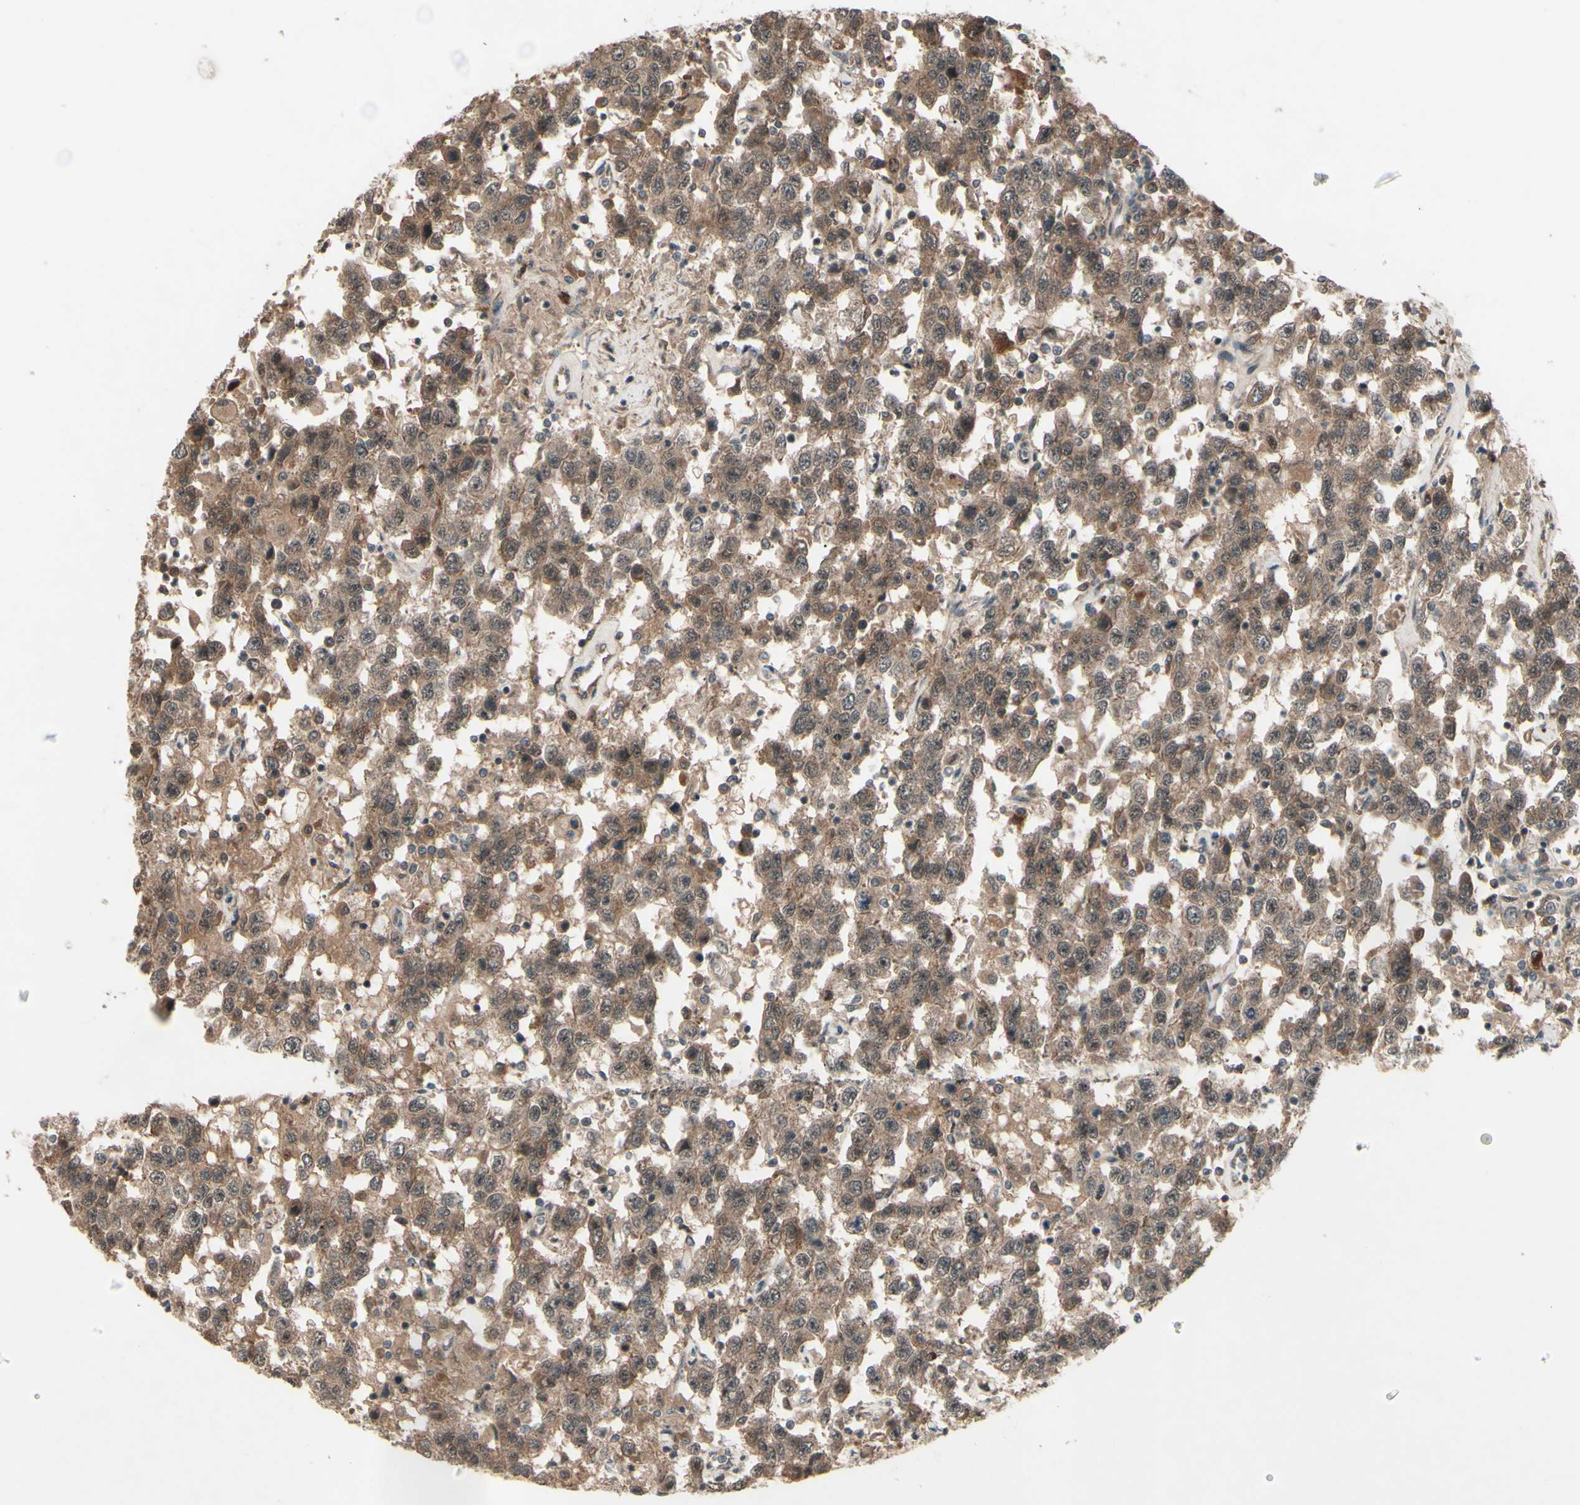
{"staining": {"intensity": "moderate", "quantity": ">75%", "location": "cytoplasmic/membranous"}, "tissue": "testis cancer", "cell_type": "Tumor cells", "image_type": "cancer", "snomed": [{"axis": "morphology", "description": "Seminoma, NOS"}, {"axis": "topography", "description": "Testis"}], "caption": "Moderate cytoplasmic/membranous expression for a protein is seen in about >75% of tumor cells of testis seminoma using immunohistochemistry (IHC).", "gene": "MLF2", "patient": {"sex": "male", "age": 41}}